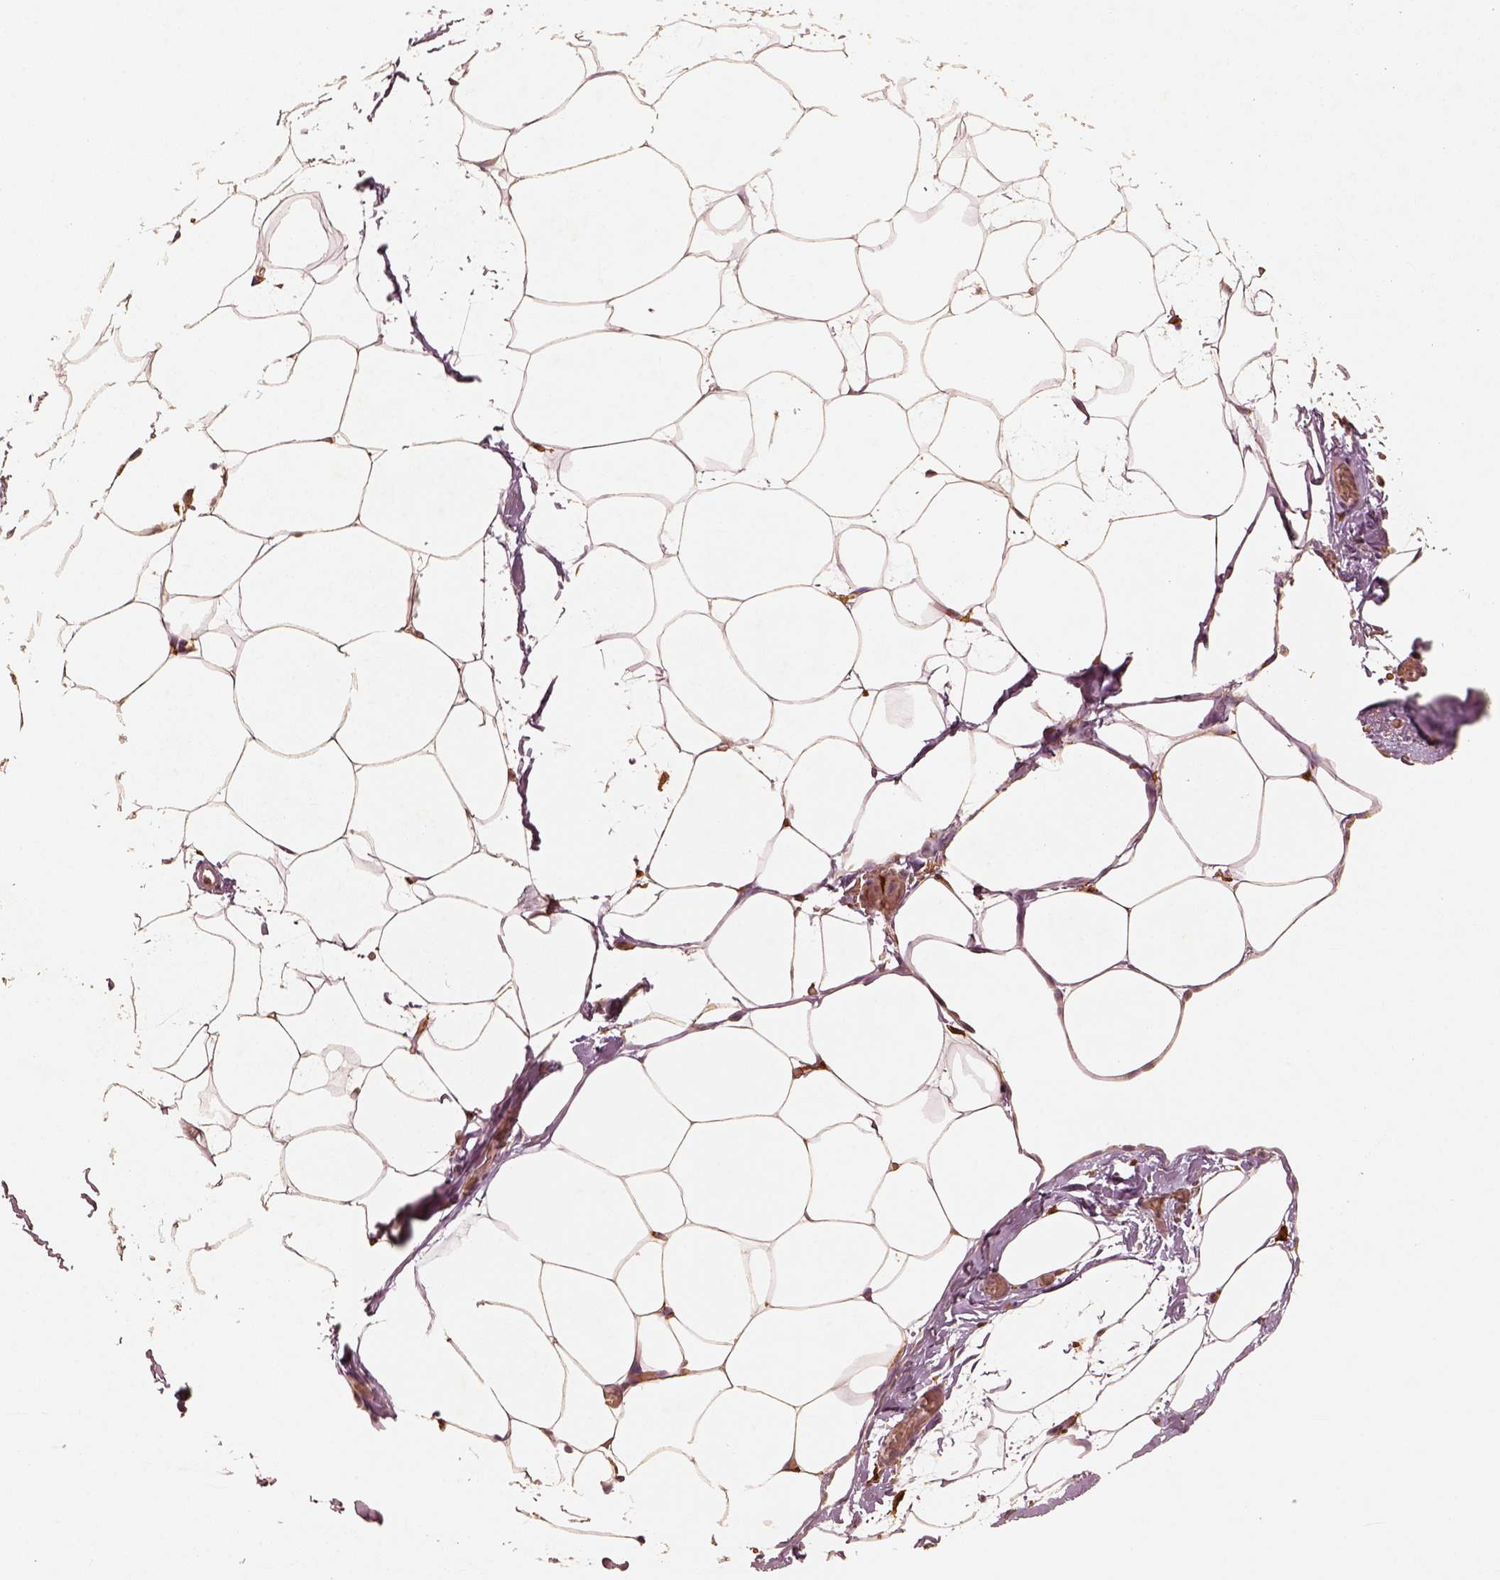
{"staining": {"intensity": "moderate", "quantity": ">75%", "location": "cytoplasmic/membranous"}, "tissue": "adipose tissue", "cell_type": "Adipocytes", "image_type": "normal", "snomed": [{"axis": "morphology", "description": "Normal tissue, NOS"}, {"axis": "topography", "description": "Adipose tissue"}], "caption": "This is a micrograph of immunohistochemistry (IHC) staining of normal adipose tissue, which shows moderate staining in the cytoplasmic/membranous of adipocytes.", "gene": "FSCN1", "patient": {"sex": "male", "age": 57}}